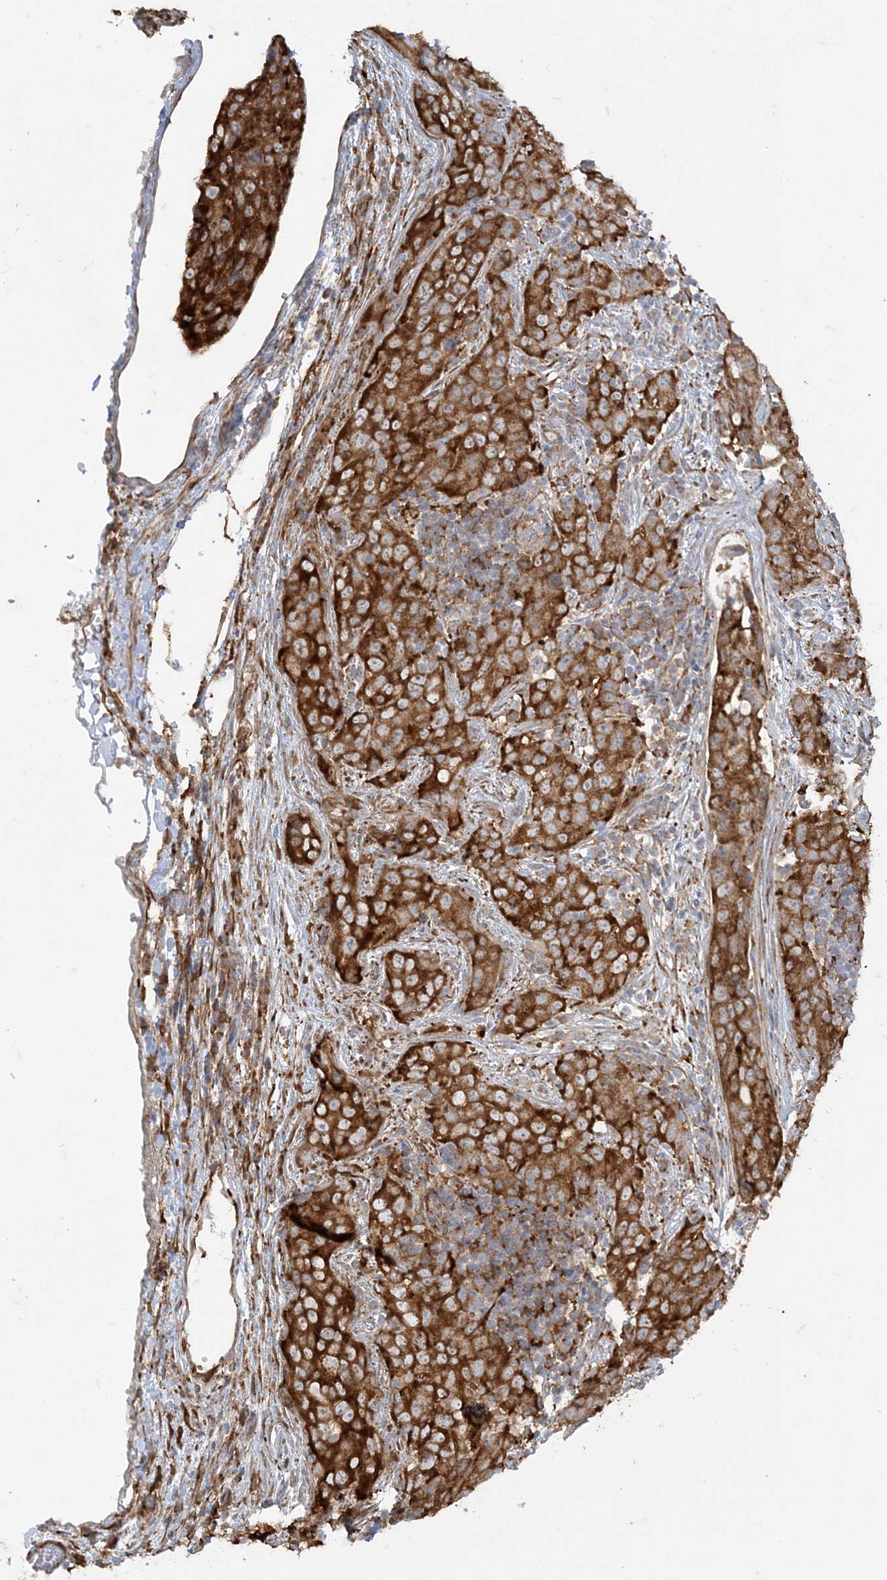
{"staining": {"intensity": "strong", "quantity": ">75%", "location": "cytoplasmic/membranous"}, "tissue": "stomach cancer", "cell_type": "Tumor cells", "image_type": "cancer", "snomed": [{"axis": "morphology", "description": "Normal tissue, NOS"}, {"axis": "morphology", "description": "Adenocarcinoma, NOS"}, {"axis": "topography", "description": "Lymph node"}, {"axis": "topography", "description": "Stomach"}], "caption": "Immunohistochemistry (IHC) micrograph of neoplastic tissue: stomach adenocarcinoma stained using immunohistochemistry exhibits high levels of strong protein expression localized specifically in the cytoplasmic/membranous of tumor cells, appearing as a cytoplasmic/membranous brown color.", "gene": "DERL3", "patient": {"sex": "male", "age": 48}}